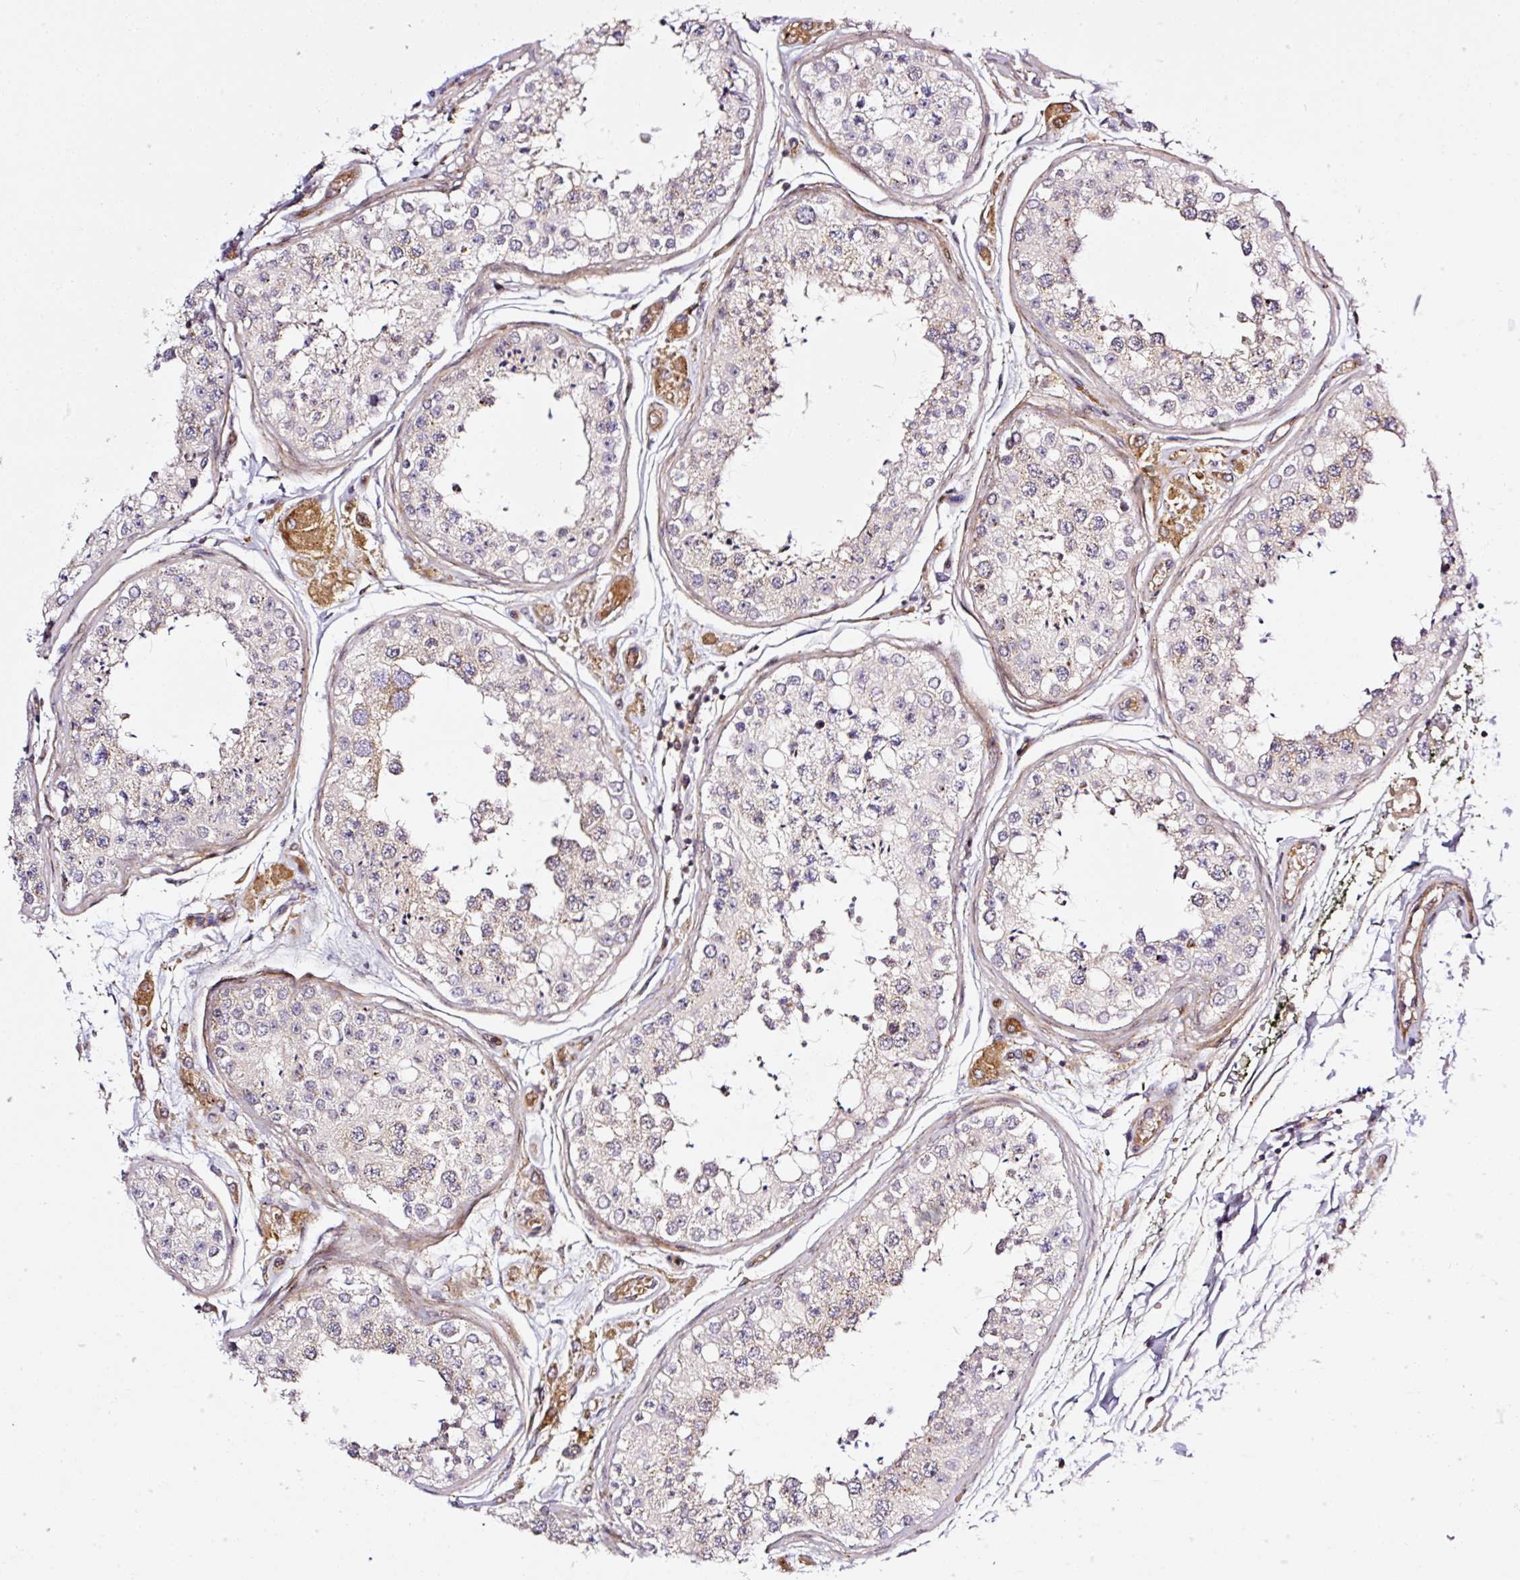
{"staining": {"intensity": "moderate", "quantity": "25%-75%", "location": "cytoplasmic/membranous,nuclear"}, "tissue": "testis", "cell_type": "Cells in seminiferous ducts", "image_type": "normal", "snomed": [{"axis": "morphology", "description": "Normal tissue, NOS"}, {"axis": "topography", "description": "Testis"}], "caption": "The photomicrograph displays immunohistochemical staining of benign testis. There is moderate cytoplasmic/membranous,nuclear expression is present in approximately 25%-75% of cells in seminiferous ducts. (DAB (3,3'-diaminobenzidine) = brown stain, brightfield microscopy at high magnification).", "gene": "ANKRD20A1", "patient": {"sex": "male", "age": 25}}